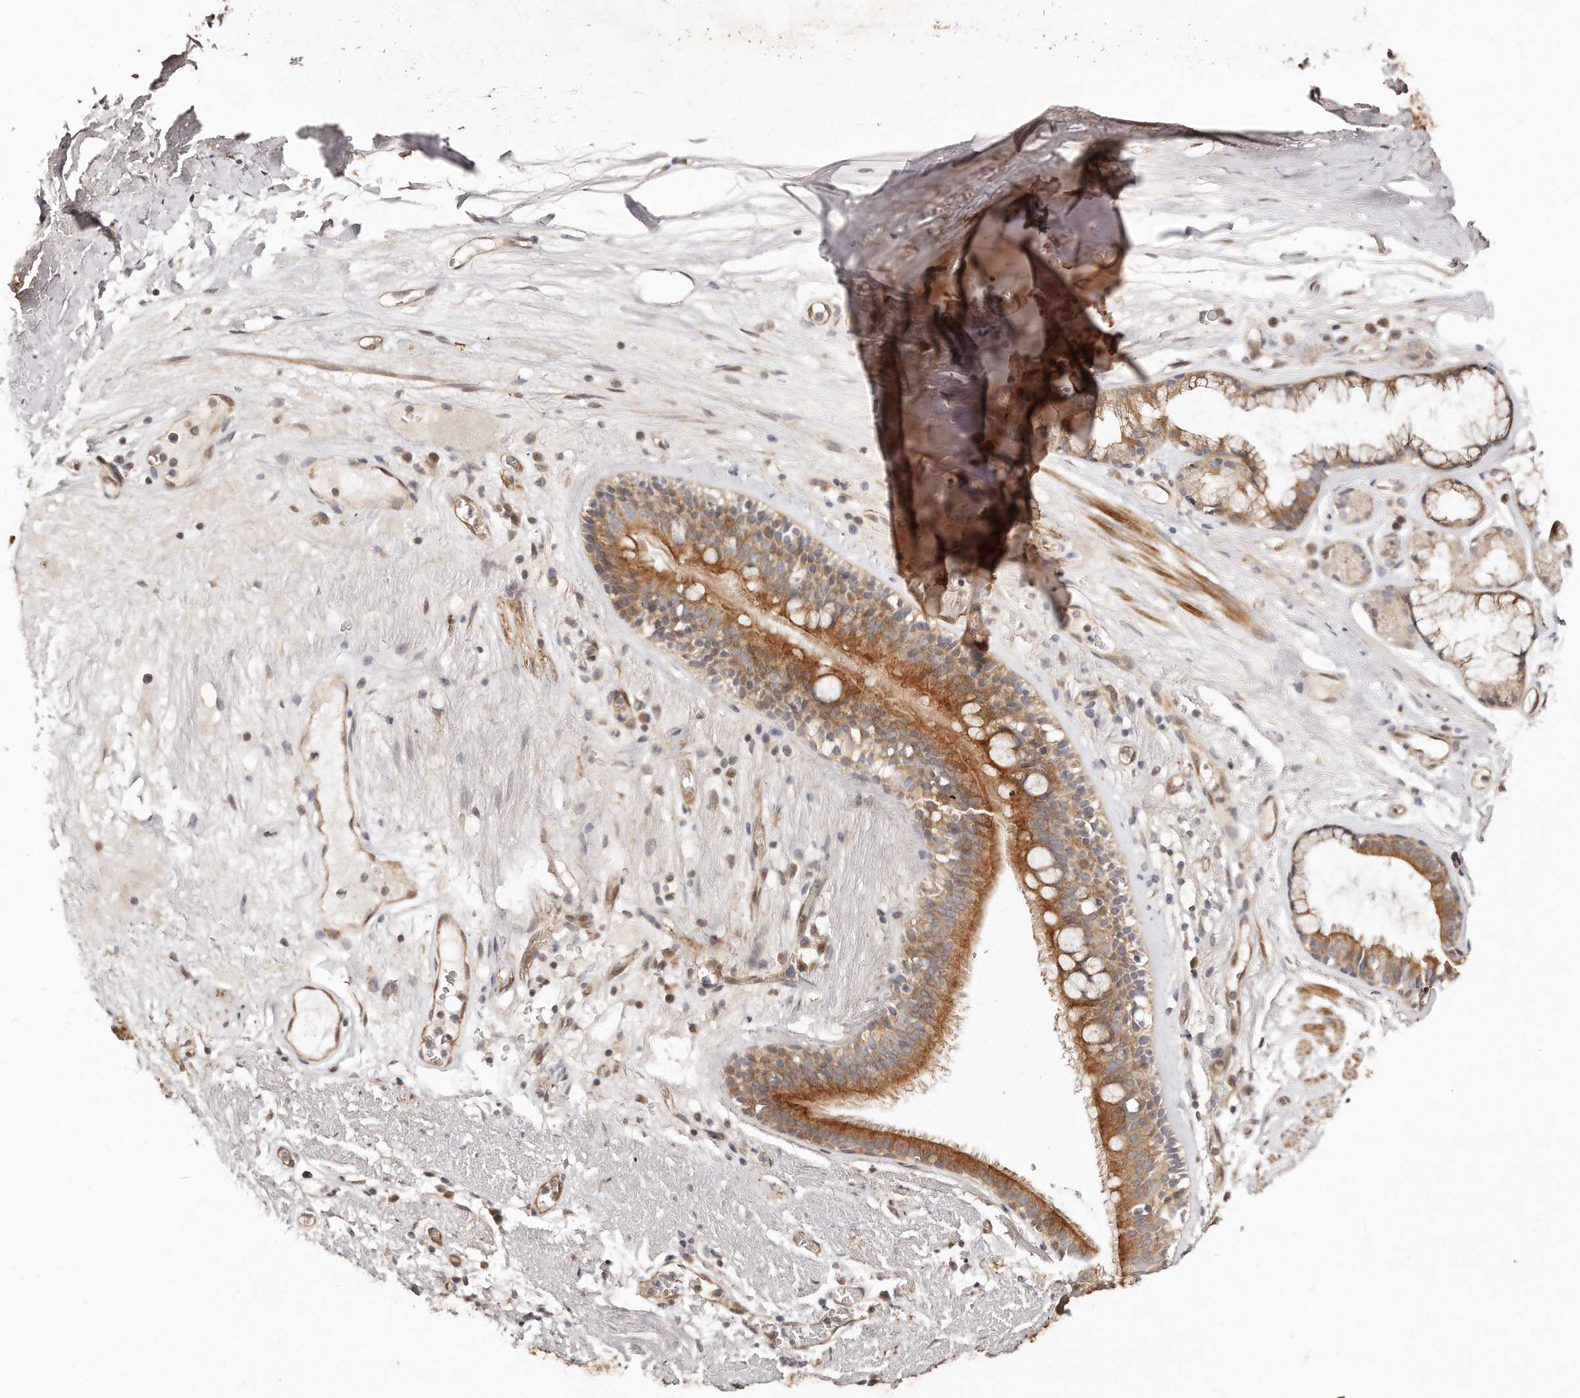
{"staining": {"intensity": "negative", "quantity": "none", "location": "none"}, "tissue": "adipose tissue", "cell_type": "Adipocytes", "image_type": "normal", "snomed": [{"axis": "morphology", "description": "Normal tissue, NOS"}, {"axis": "topography", "description": "Cartilage tissue"}], "caption": "Adipose tissue was stained to show a protein in brown. There is no significant expression in adipocytes. (Immunohistochemistry, brightfield microscopy, high magnification).", "gene": "GBP4", "patient": {"sex": "female", "age": 63}}